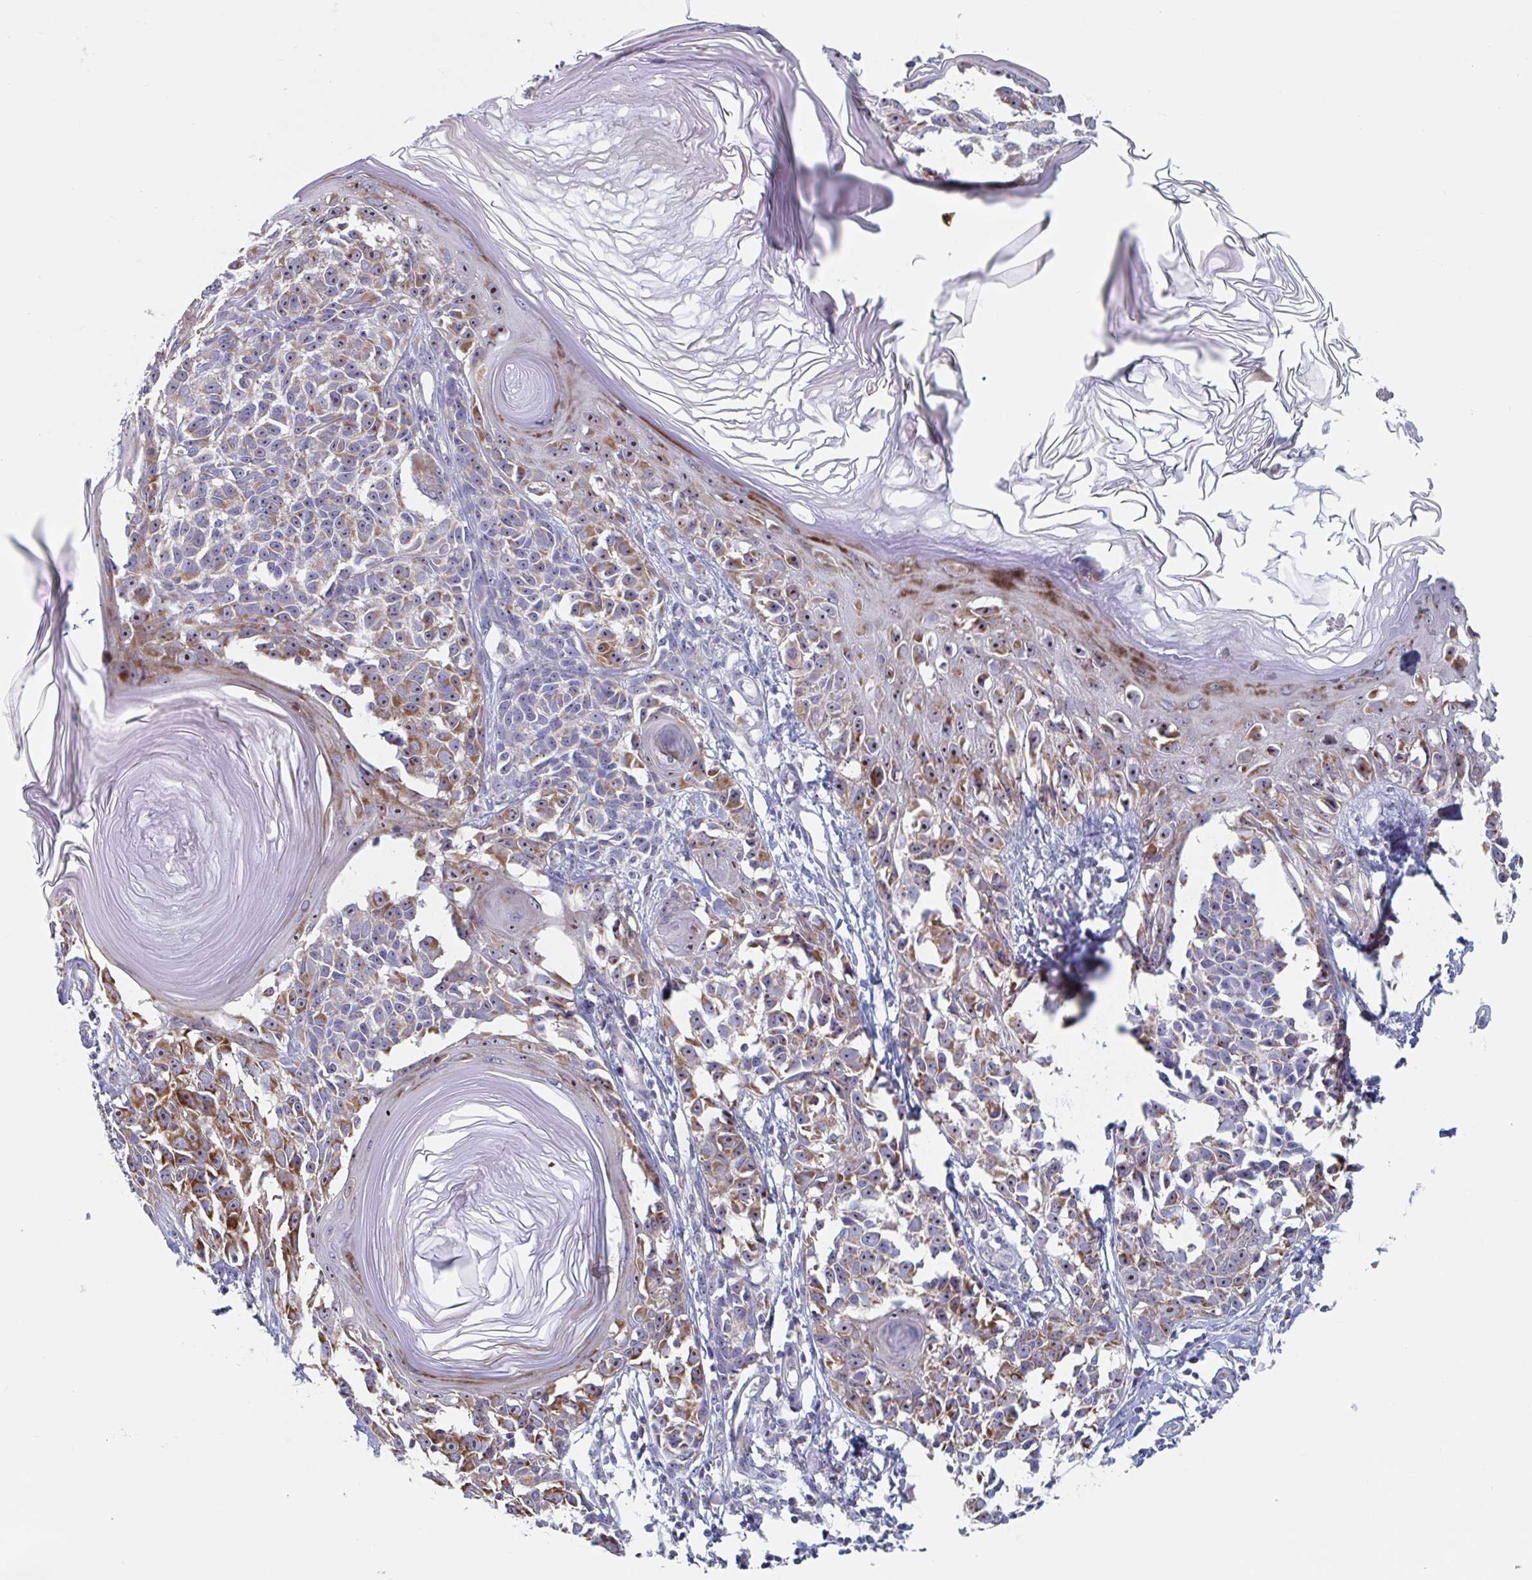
{"staining": {"intensity": "moderate", "quantity": ">75%", "location": "cytoplasmic/membranous,nuclear"}, "tissue": "melanoma", "cell_type": "Tumor cells", "image_type": "cancer", "snomed": [{"axis": "morphology", "description": "Malignant melanoma, NOS"}, {"axis": "topography", "description": "Skin"}], "caption": "A high-resolution image shows IHC staining of malignant melanoma, which reveals moderate cytoplasmic/membranous and nuclear expression in approximately >75% of tumor cells.", "gene": "MRPL53", "patient": {"sex": "male", "age": 73}}